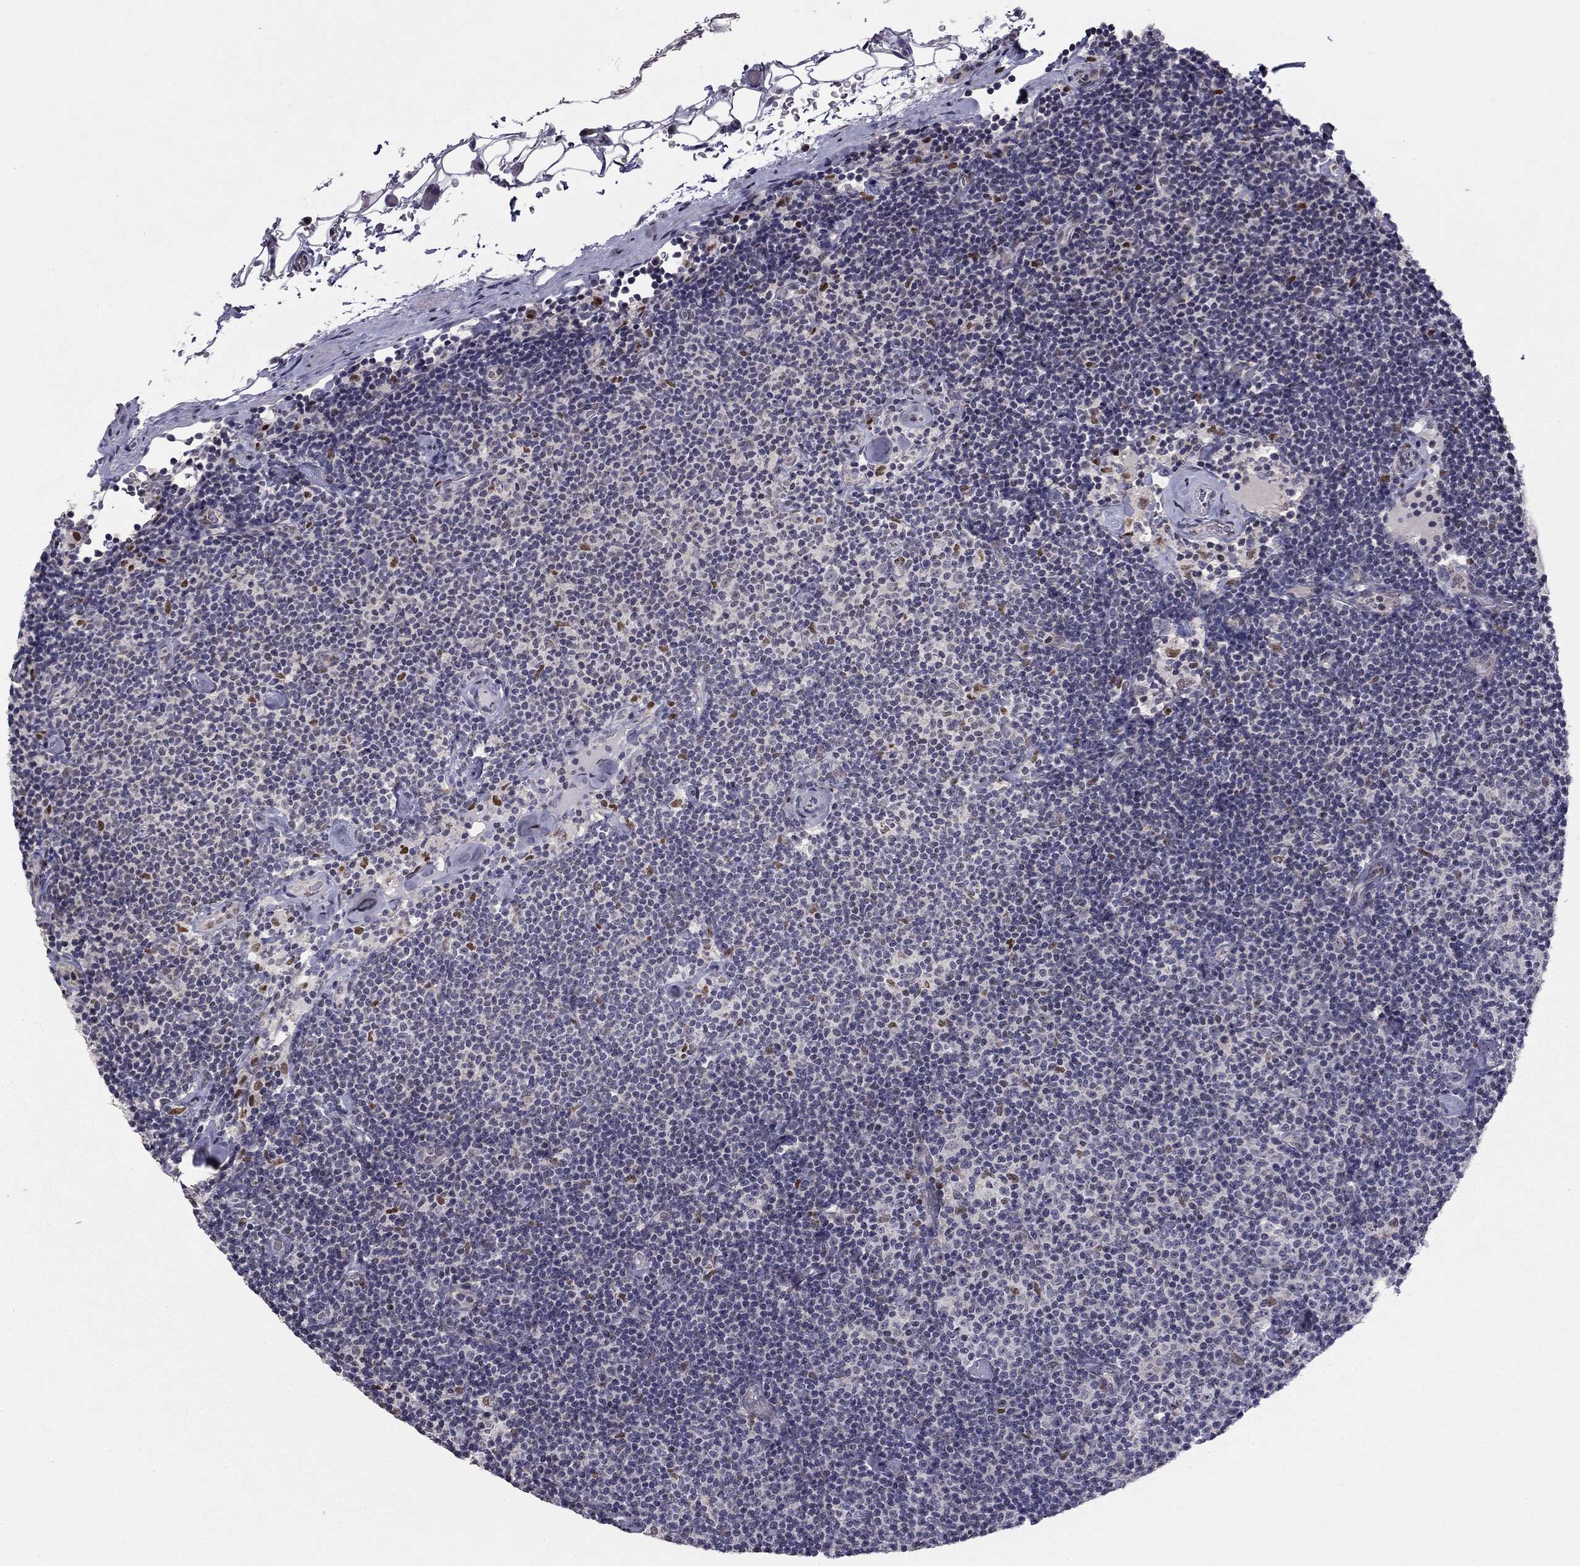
{"staining": {"intensity": "negative", "quantity": "none", "location": "none"}, "tissue": "lymphoma", "cell_type": "Tumor cells", "image_type": "cancer", "snomed": [{"axis": "morphology", "description": "Malignant lymphoma, non-Hodgkin's type, Low grade"}, {"axis": "topography", "description": "Lymph node"}], "caption": "Micrograph shows no protein positivity in tumor cells of lymphoma tissue. Brightfield microscopy of immunohistochemistry (IHC) stained with DAB (brown) and hematoxylin (blue), captured at high magnification.", "gene": "HCN1", "patient": {"sex": "male", "age": 81}}